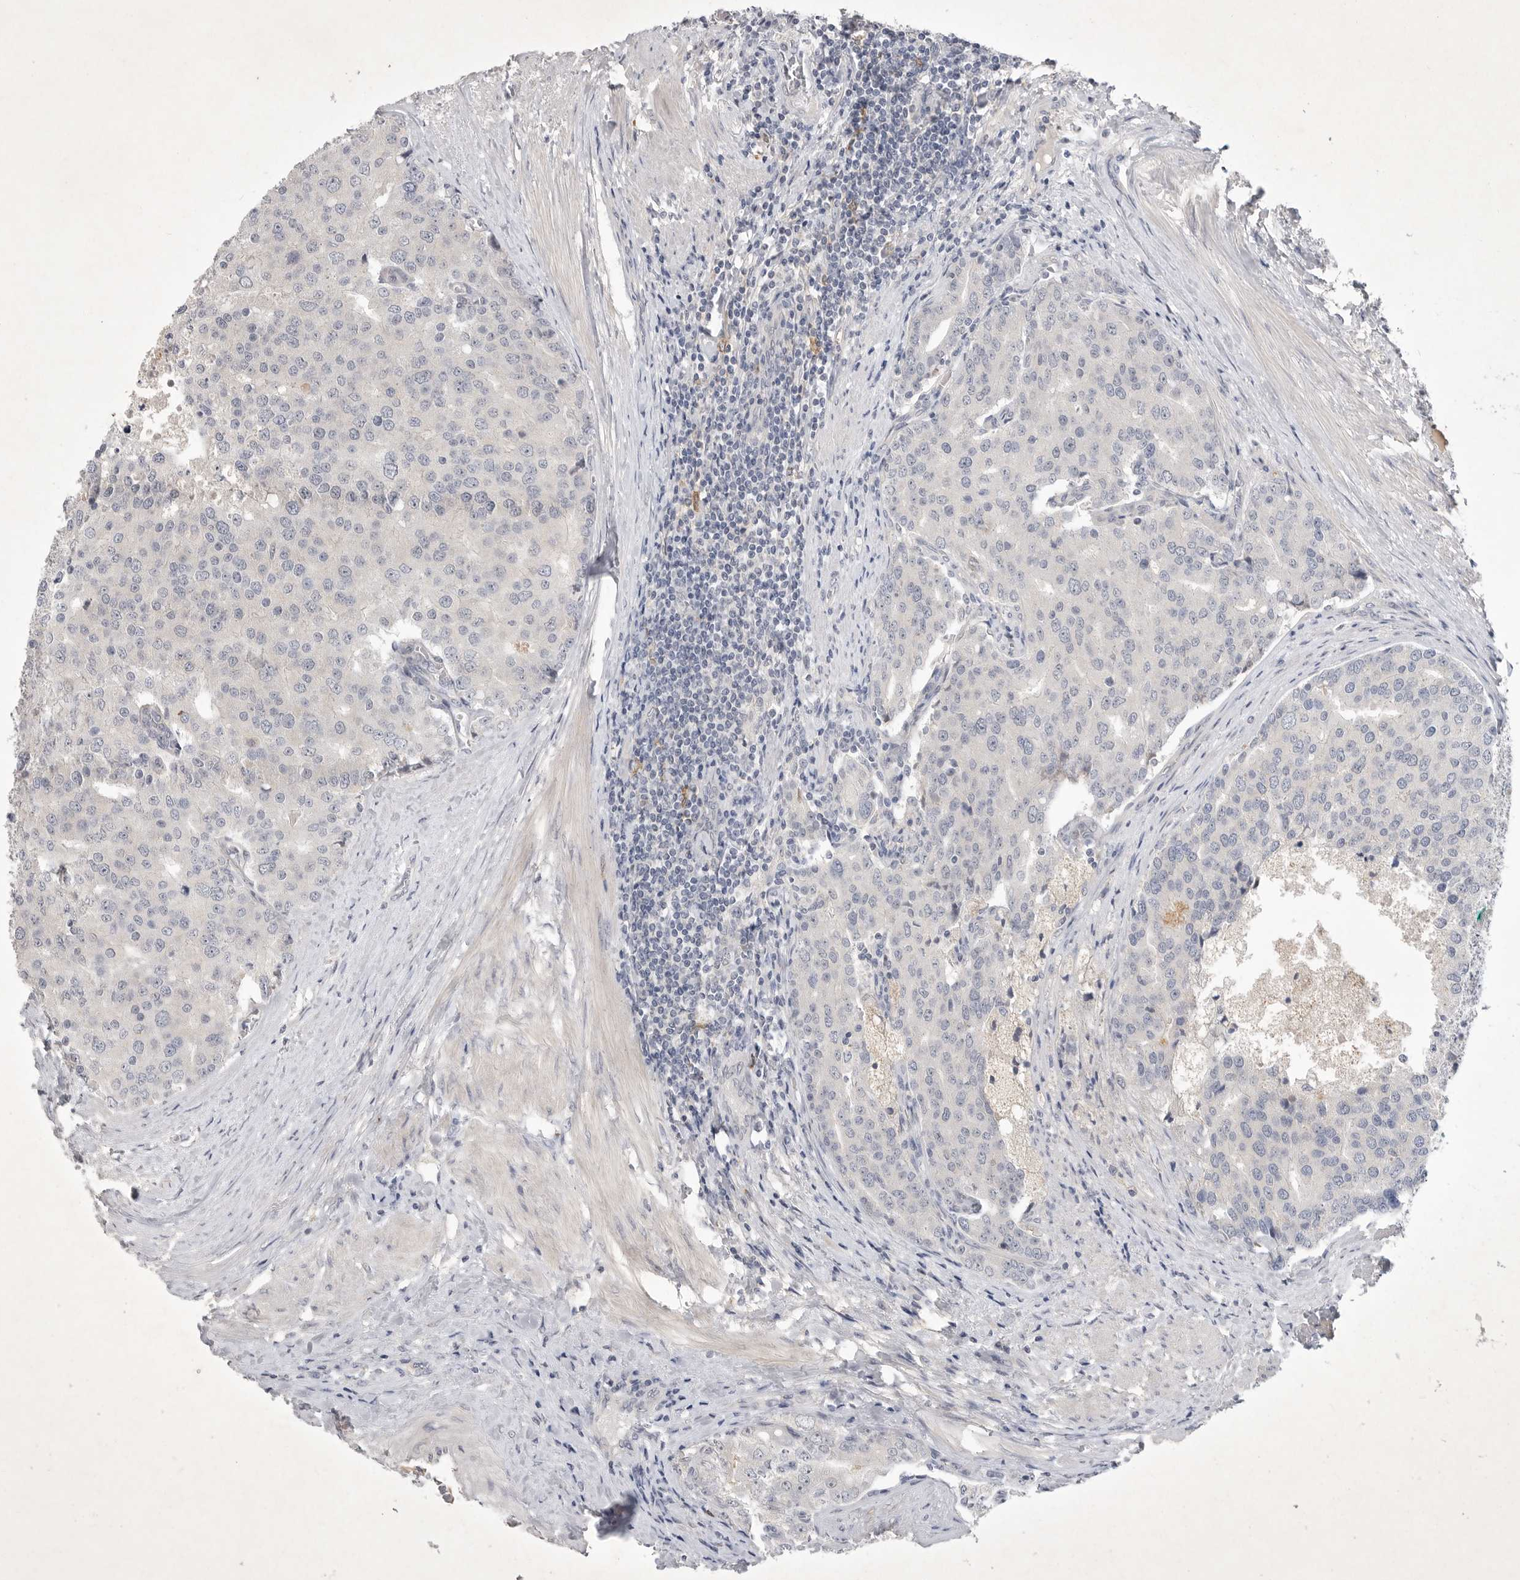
{"staining": {"intensity": "negative", "quantity": "none", "location": "none"}, "tissue": "prostate cancer", "cell_type": "Tumor cells", "image_type": "cancer", "snomed": [{"axis": "morphology", "description": "Adenocarcinoma, High grade"}, {"axis": "topography", "description": "Prostate"}], "caption": "A photomicrograph of high-grade adenocarcinoma (prostate) stained for a protein demonstrates no brown staining in tumor cells.", "gene": "ITGAD", "patient": {"sex": "male", "age": 50}}